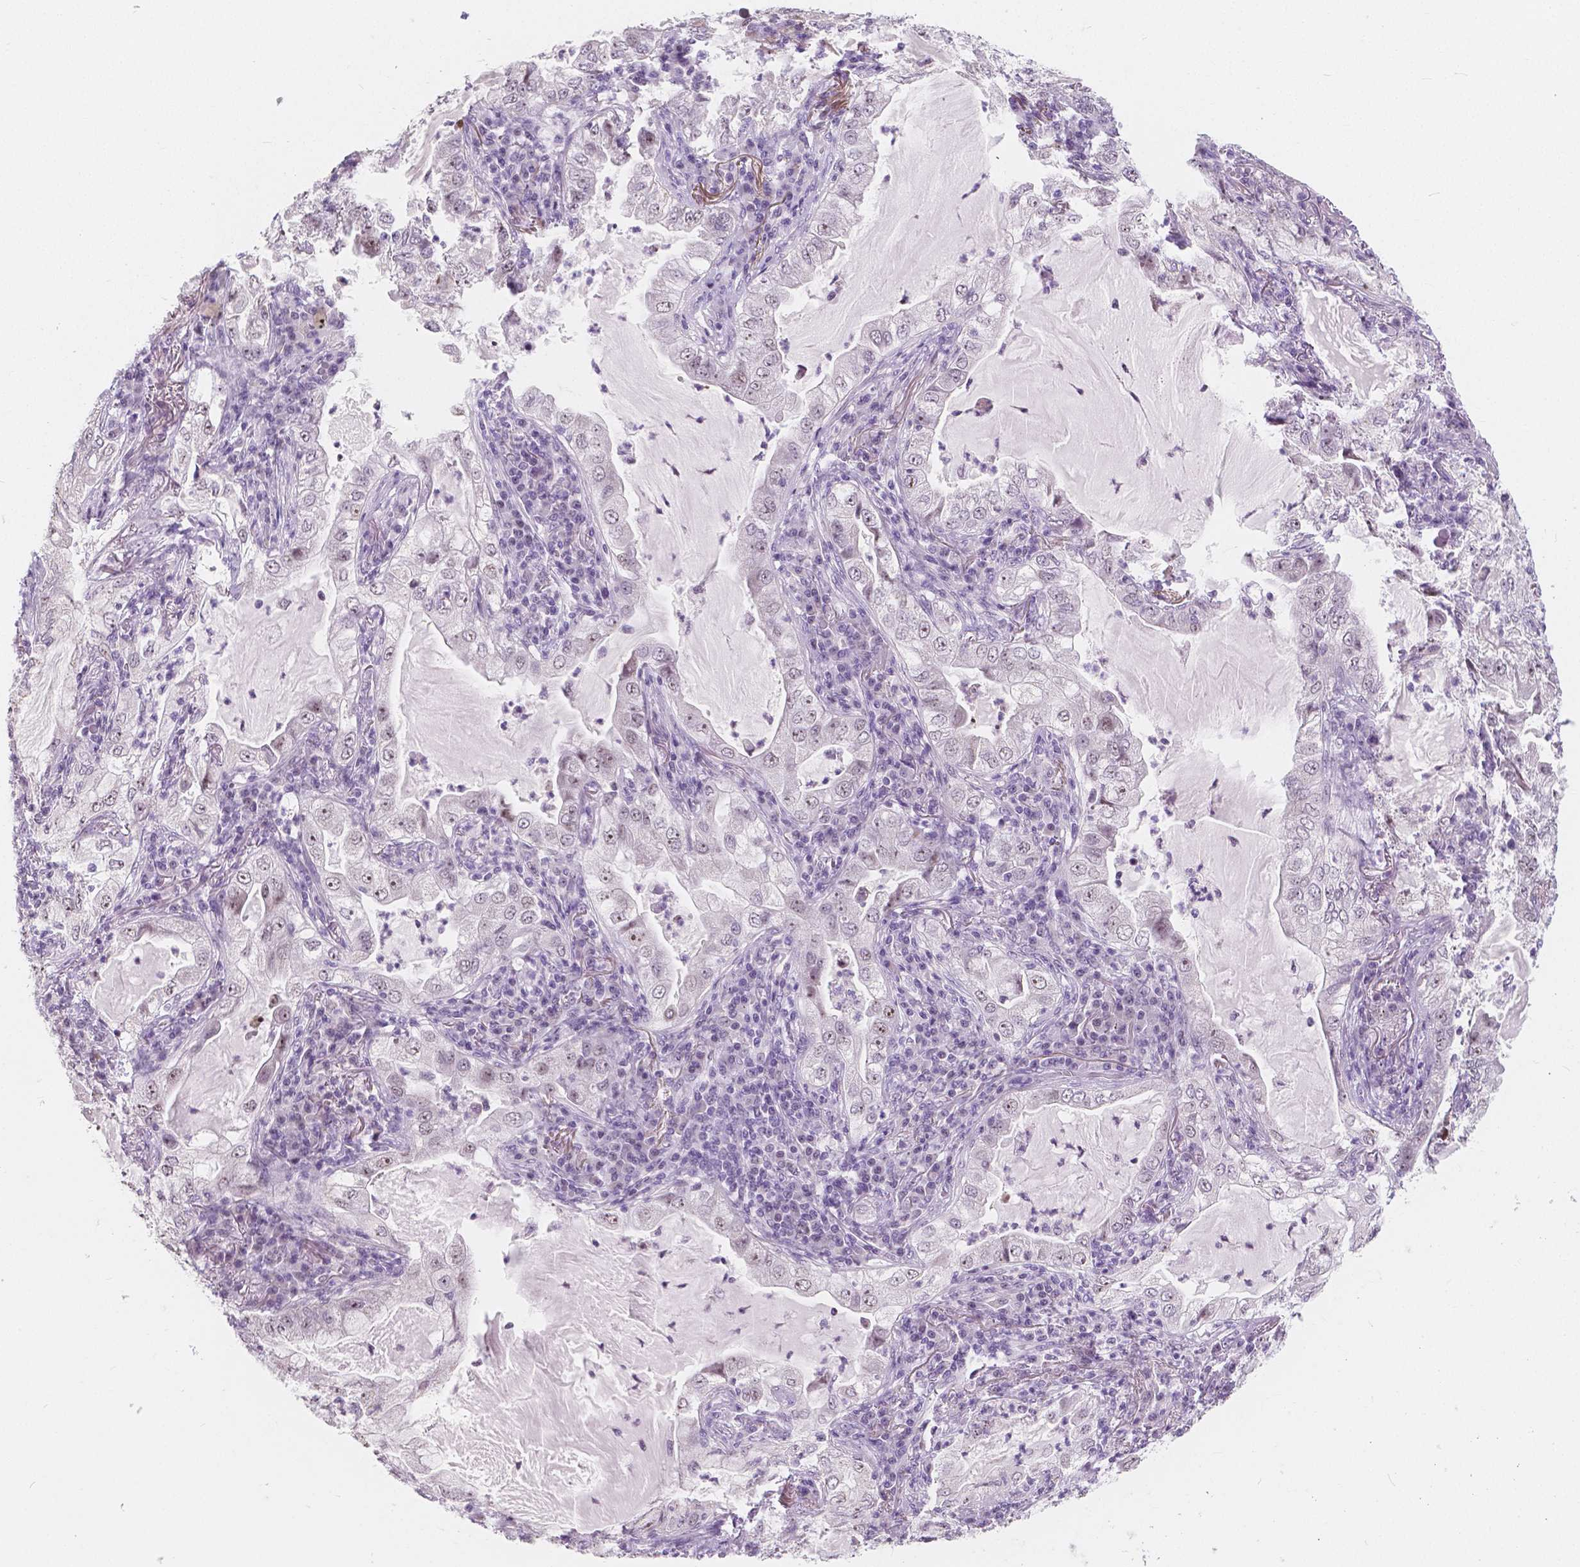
{"staining": {"intensity": "negative", "quantity": "none", "location": "none"}, "tissue": "lung cancer", "cell_type": "Tumor cells", "image_type": "cancer", "snomed": [{"axis": "morphology", "description": "Adenocarcinoma, NOS"}, {"axis": "topography", "description": "Lung"}], "caption": "This is an immunohistochemistry (IHC) photomicrograph of human lung adenocarcinoma. There is no expression in tumor cells.", "gene": "NOLC1", "patient": {"sex": "female", "age": 73}}